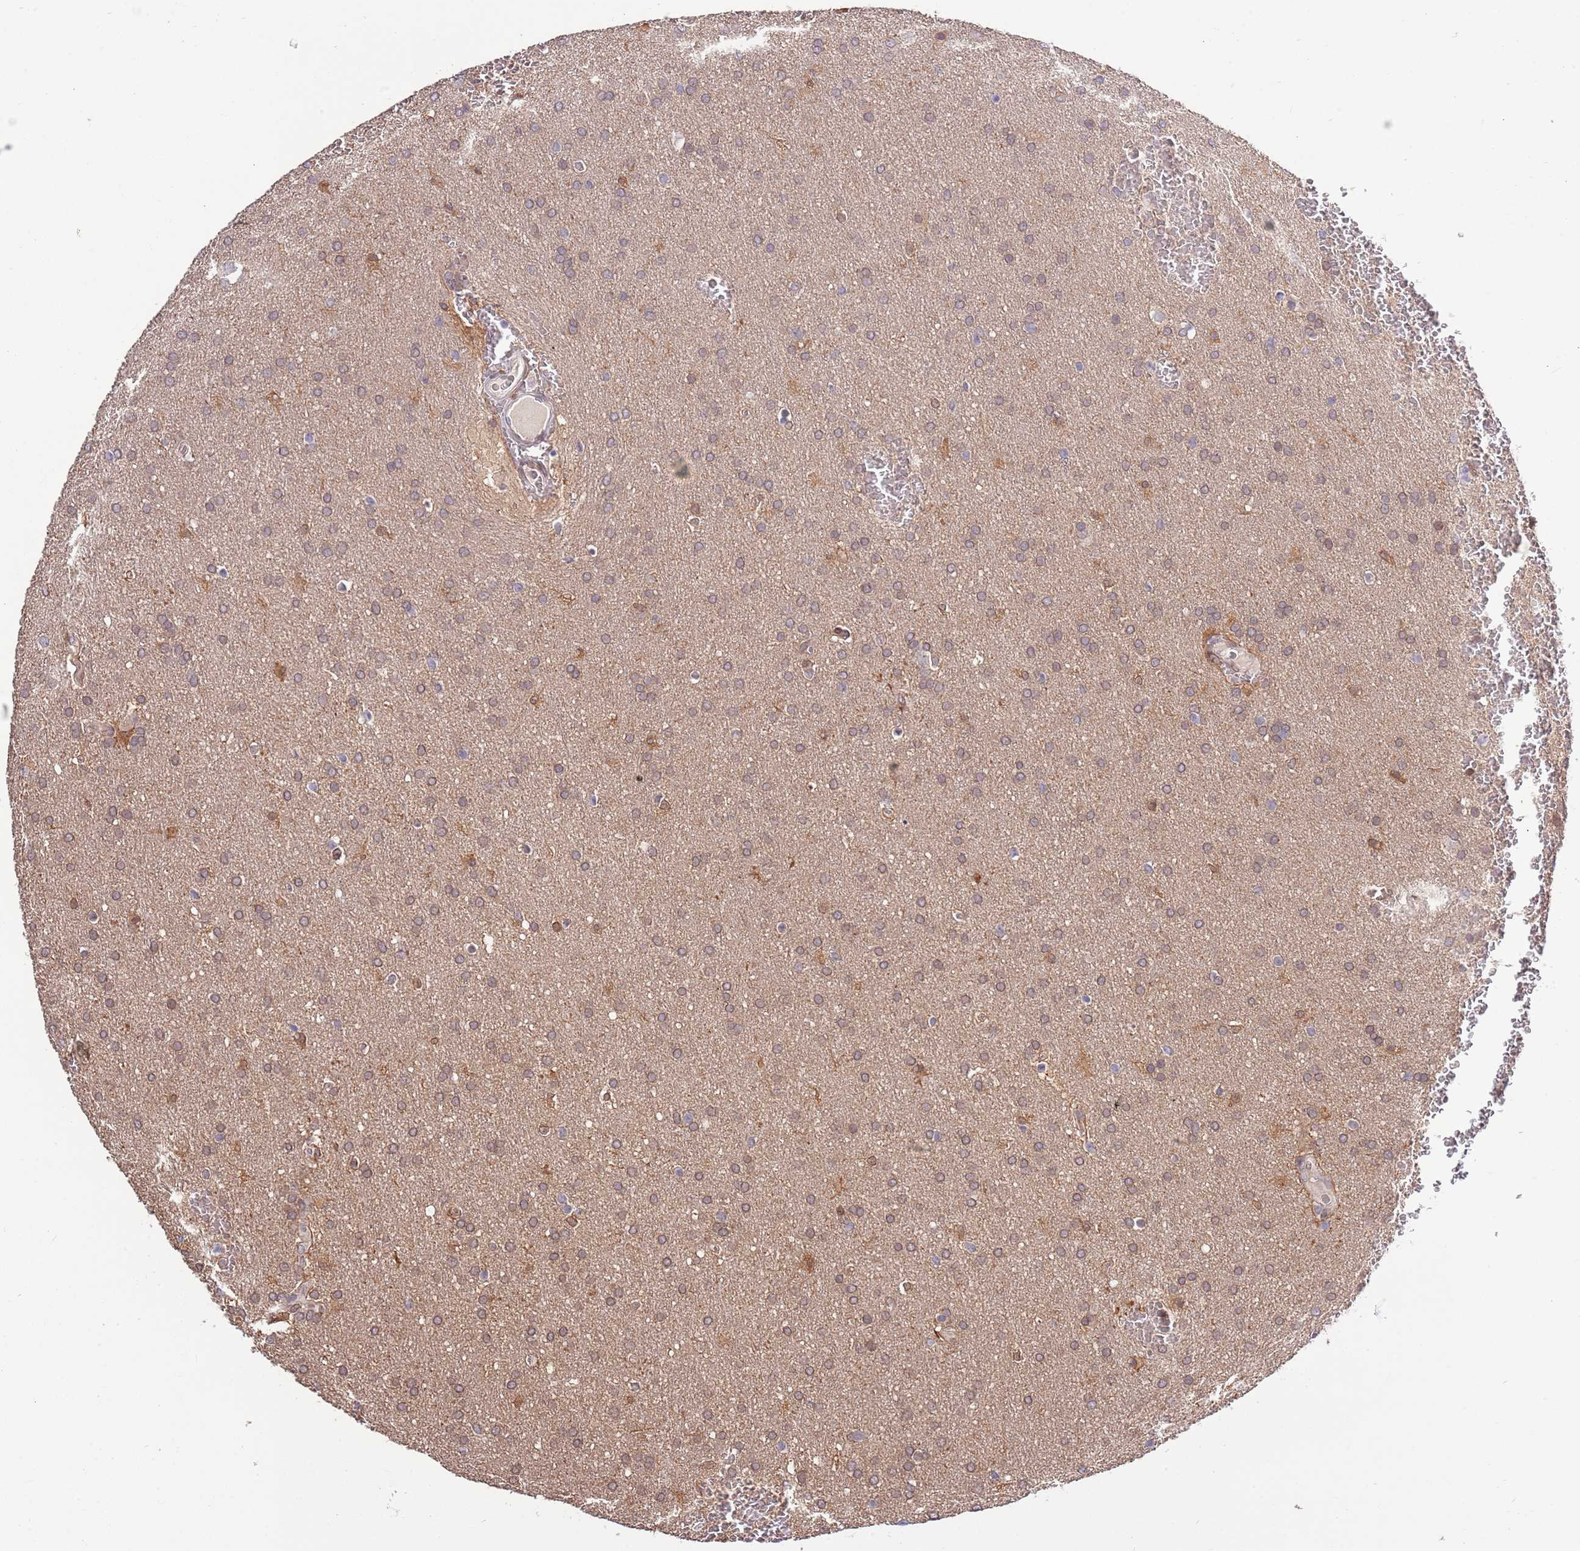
{"staining": {"intensity": "weak", "quantity": ">75%", "location": "cytoplasmic/membranous"}, "tissue": "glioma", "cell_type": "Tumor cells", "image_type": "cancer", "snomed": [{"axis": "morphology", "description": "Glioma, malignant, Low grade"}, {"axis": "topography", "description": "Brain"}], "caption": "The photomicrograph displays a brown stain indicating the presence of a protein in the cytoplasmic/membranous of tumor cells in malignant low-grade glioma.", "gene": "ZNF665", "patient": {"sex": "female", "age": 32}}